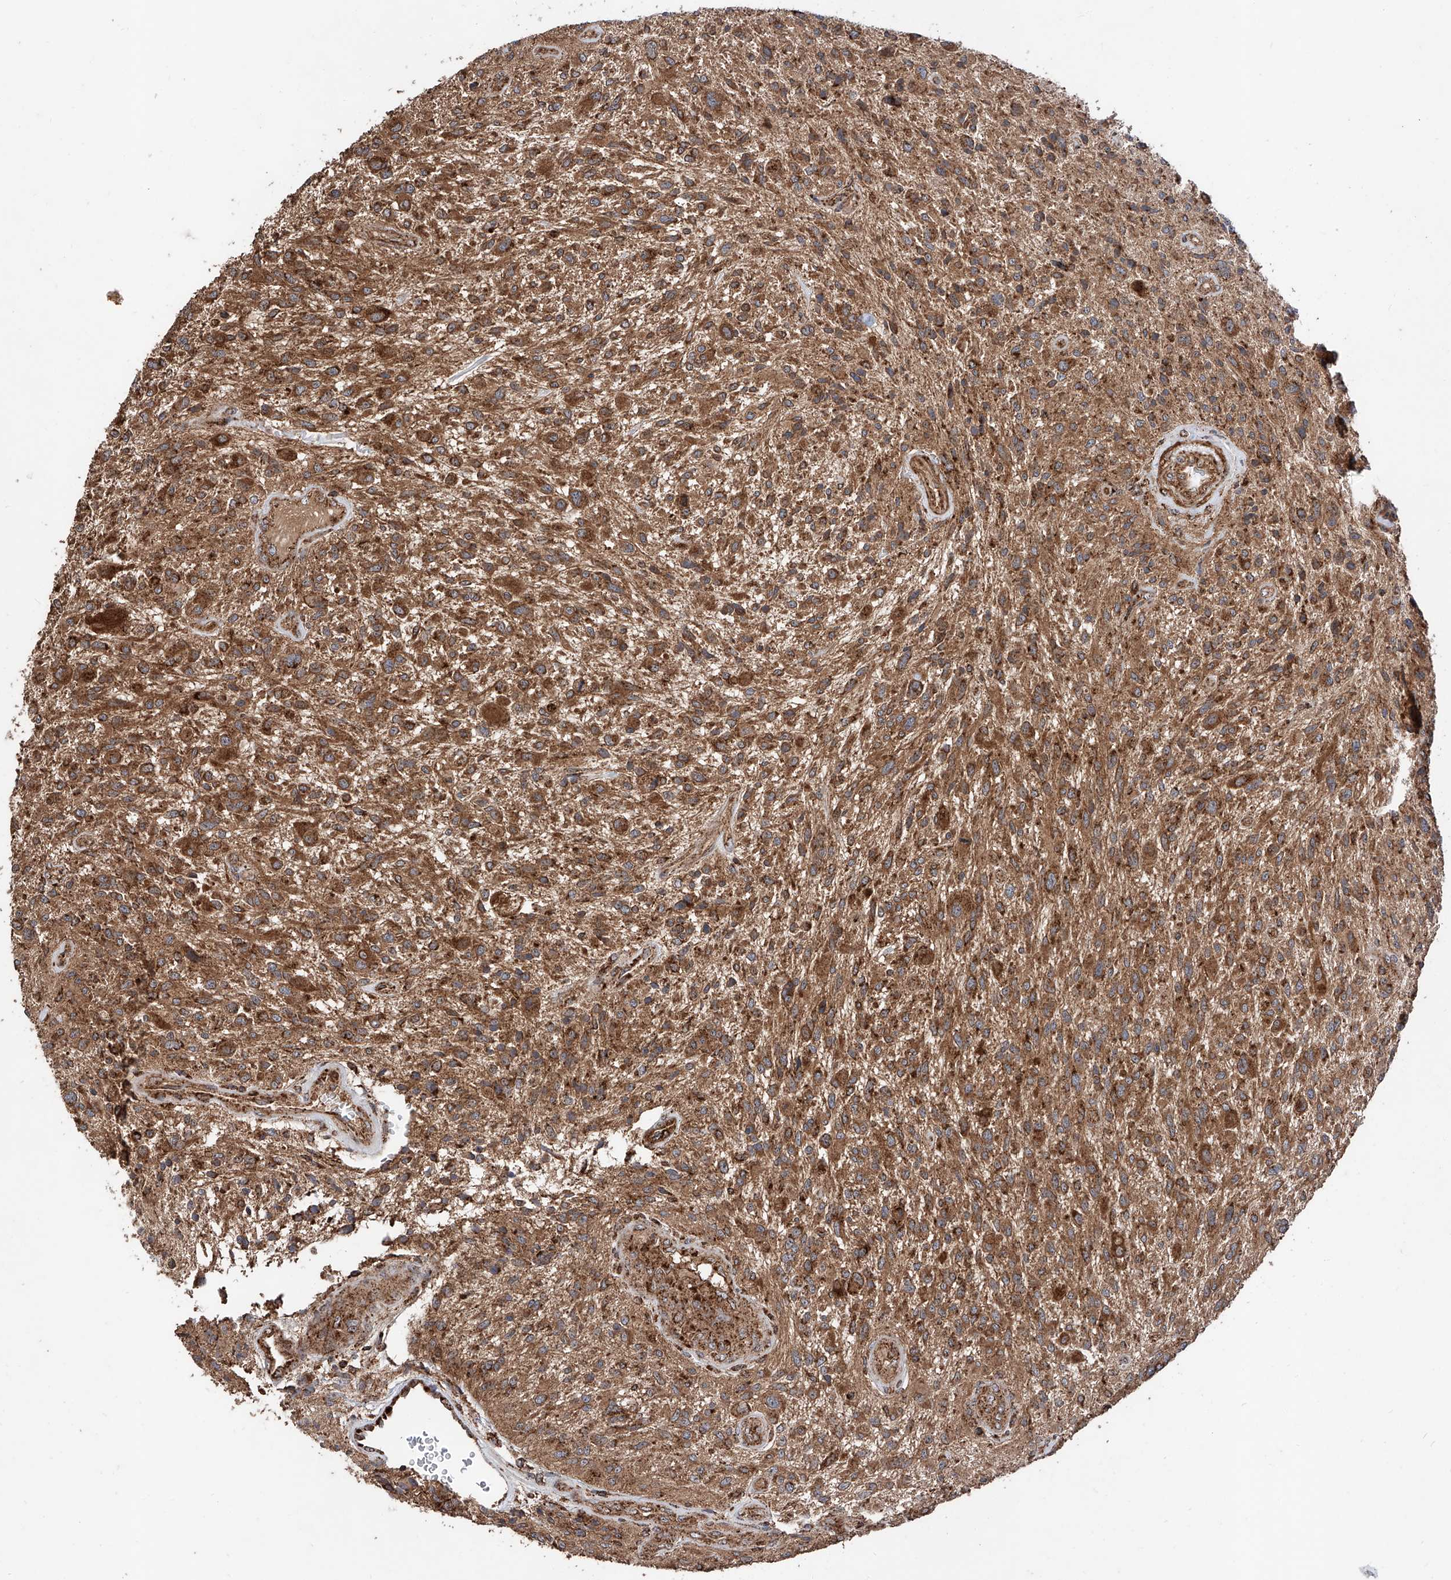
{"staining": {"intensity": "moderate", "quantity": ">75%", "location": "cytoplasmic/membranous"}, "tissue": "glioma", "cell_type": "Tumor cells", "image_type": "cancer", "snomed": [{"axis": "morphology", "description": "Glioma, malignant, High grade"}, {"axis": "topography", "description": "Brain"}], "caption": "A brown stain shows moderate cytoplasmic/membranous positivity of a protein in human malignant glioma (high-grade) tumor cells.", "gene": "PISD", "patient": {"sex": "male", "age": 47}}